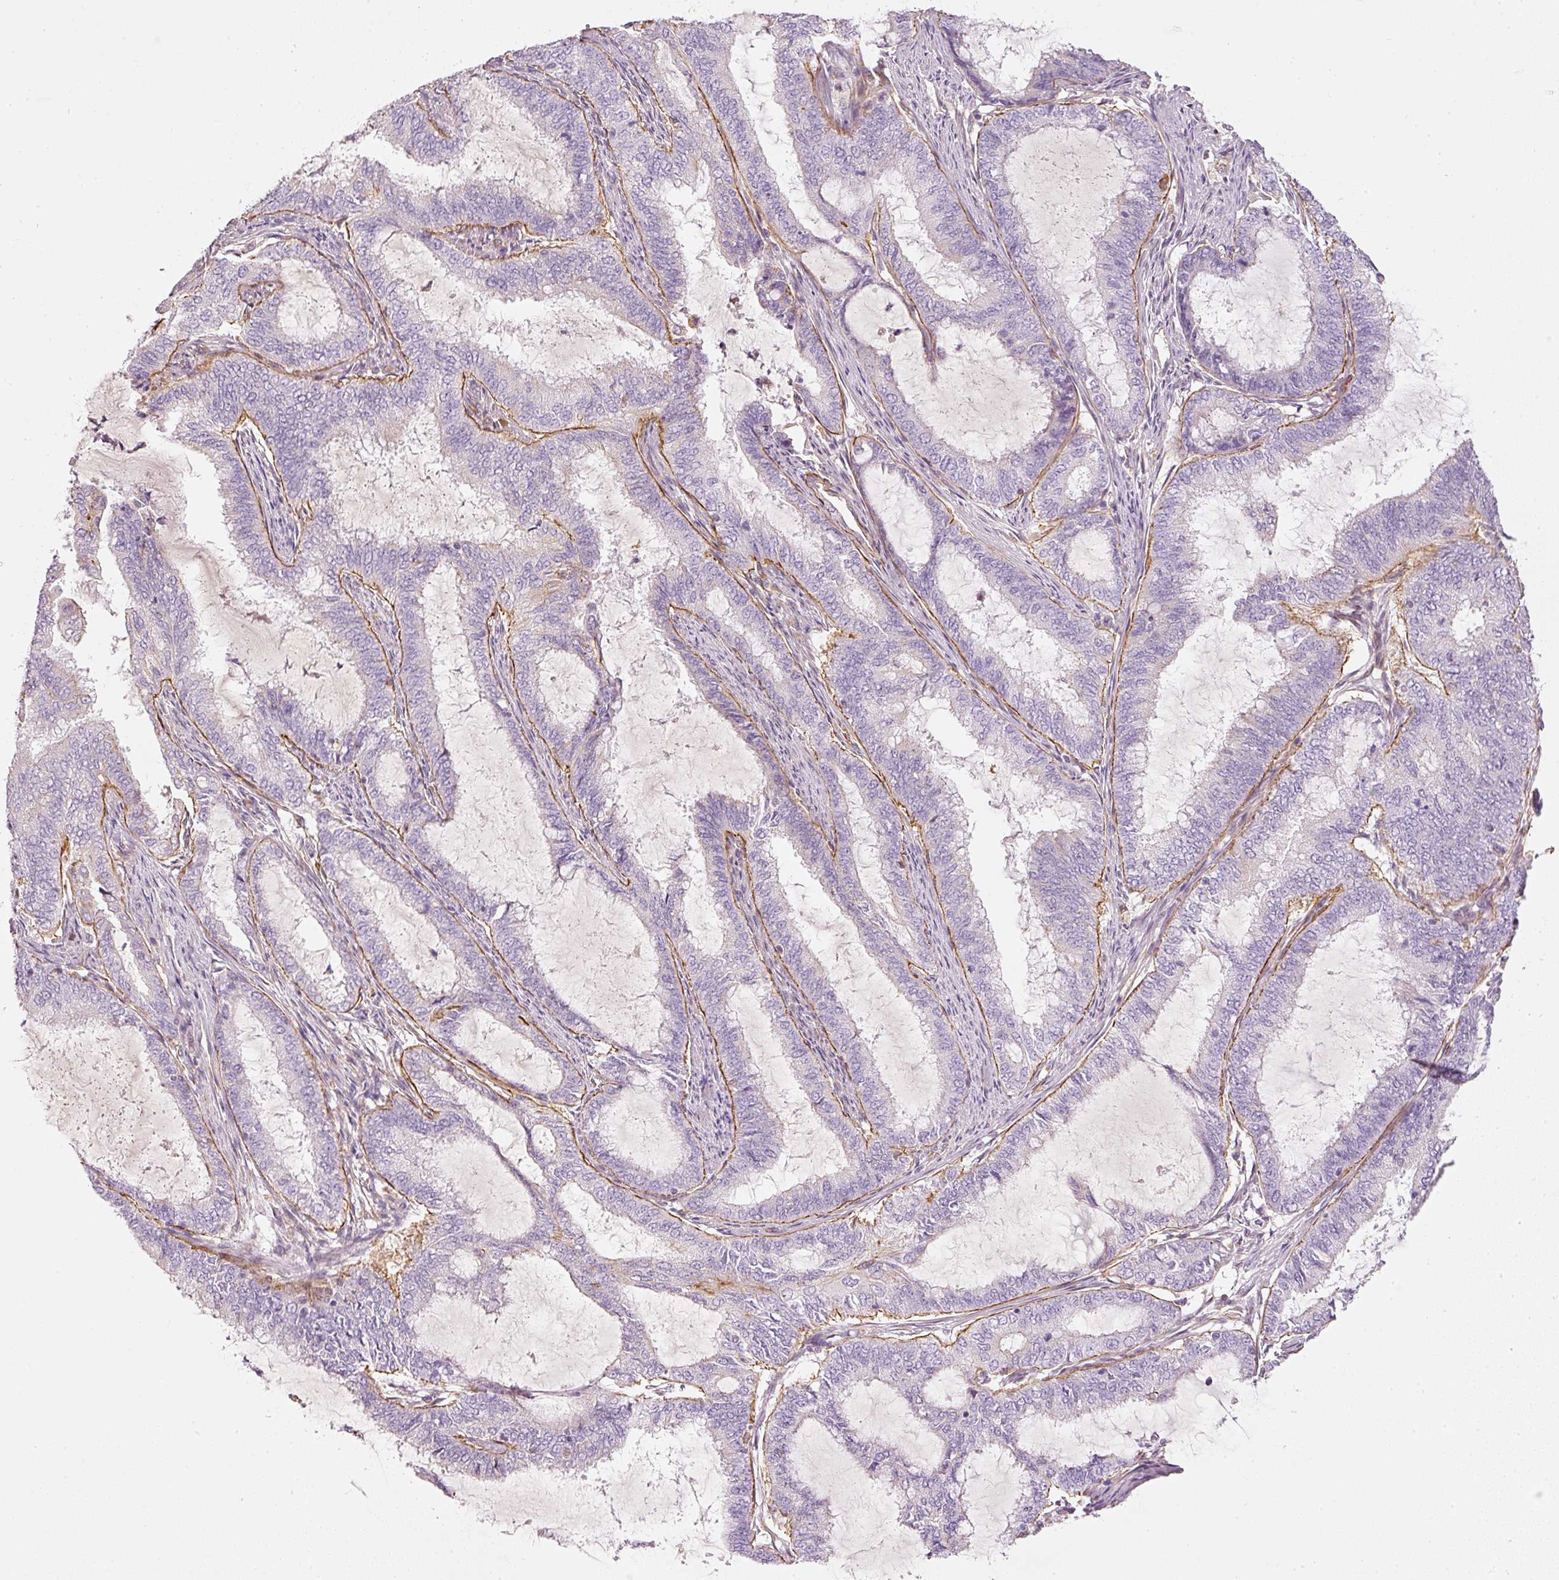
{"staining": {"intensity": "negative", "quantity": "none", "location": "none"}, "tissue": "endometrial cancer", "cell_type": "Tumor cells", "image_type": "cancer", "snomed": [{"axis": "morphology", "description": "Adenocarcinoma, NOS"}, {"axis": "topography", "description": "Endometrium"}], "caption": "DAB immunohistochemical staining of human endometrial adenocarcinoma displays no significant expression in tumor cells.", "gene": "OSR2", "patient": {"sex": "female", "age": 51}}